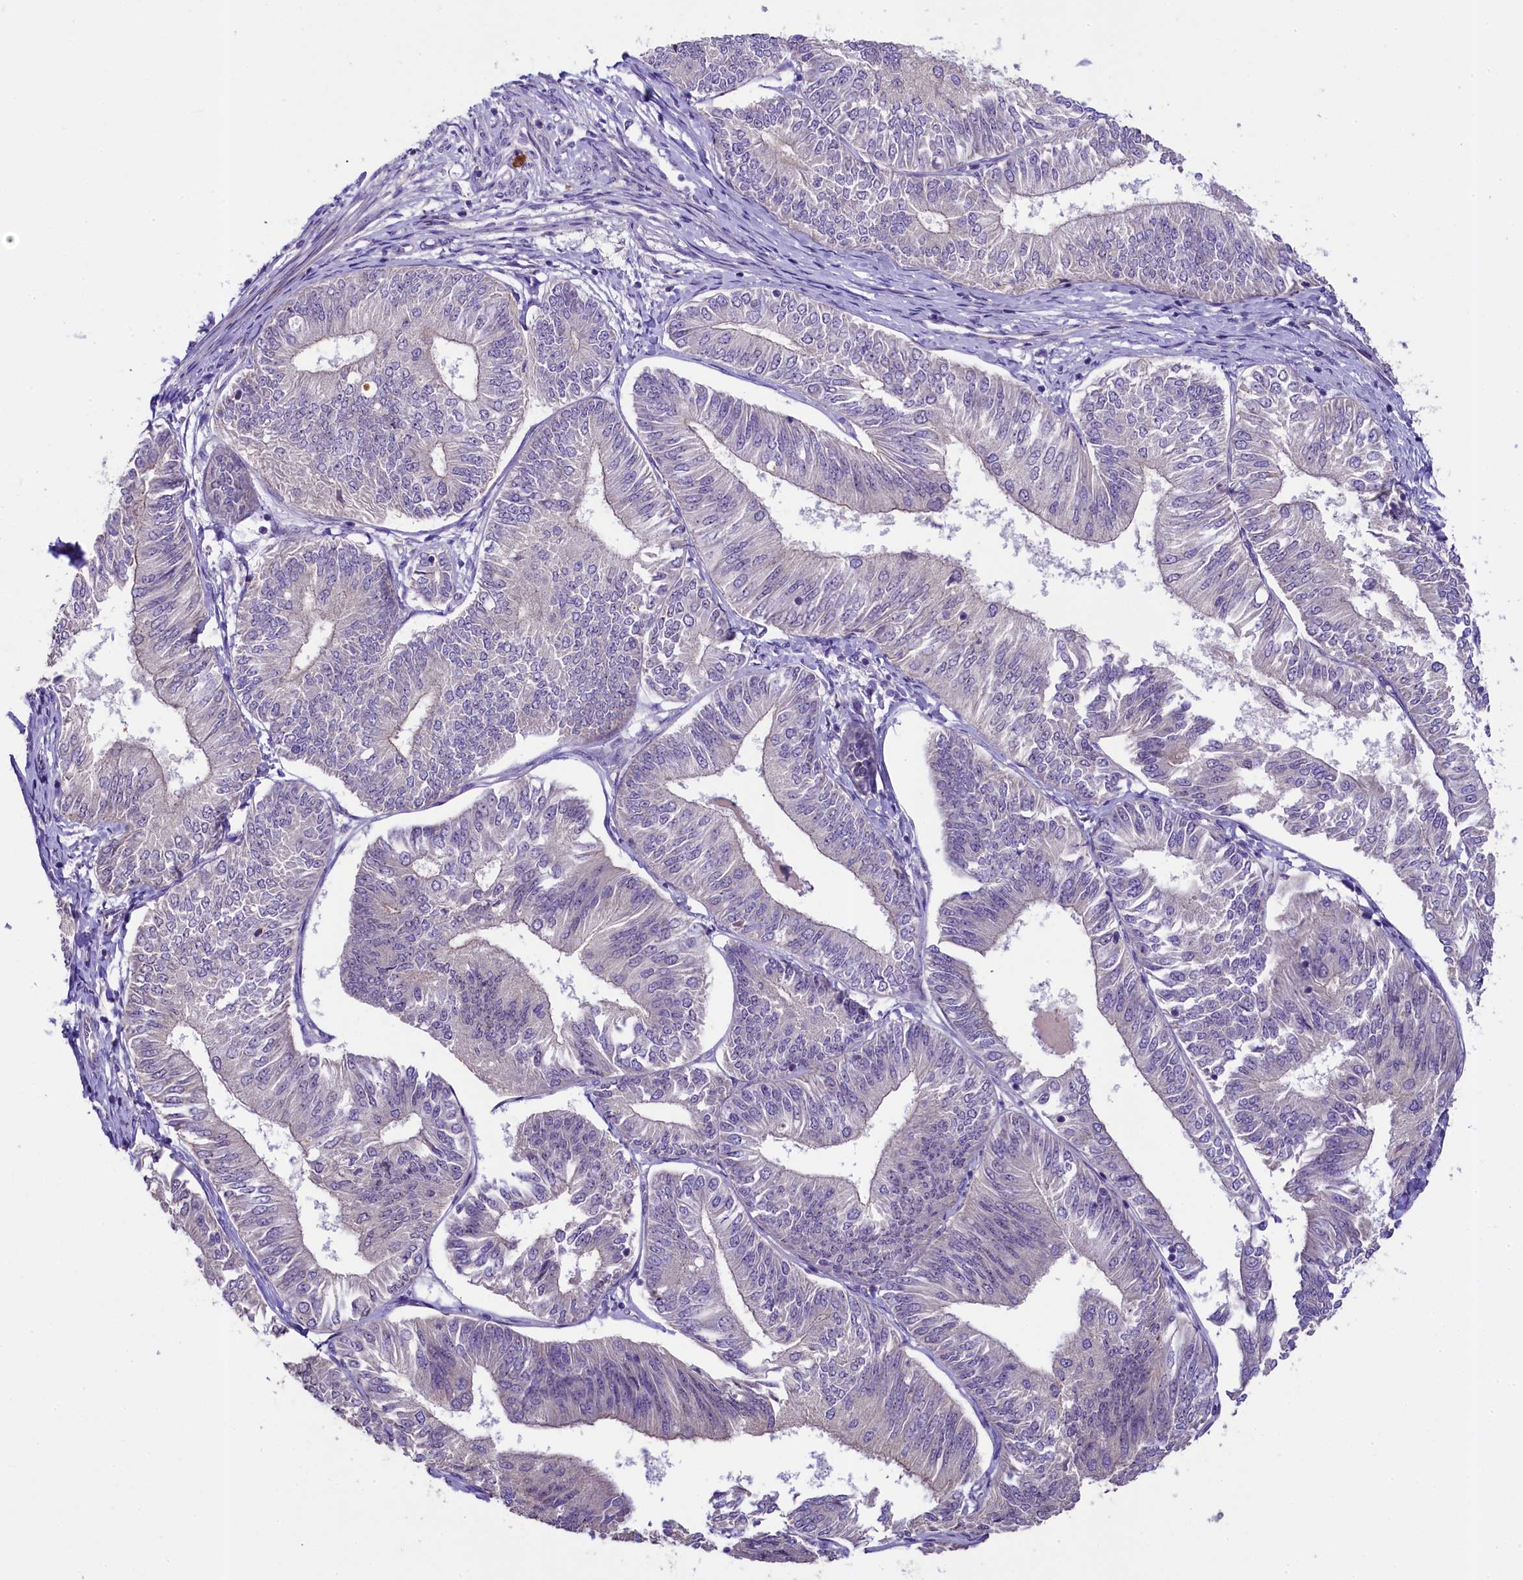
{"staining": {"intensity": "negative", "quantity": "none", "location": "none"}, "tissue": "endometrial cancer", "cell_type": "Tumor cells", "image_type": "cancer", "snomed": [{"axis": "morphology", "description": "Adenocarcinoma, NOS"}, {"axis": "topography", "description": "Endometrium"}], "caption": "Endometrial cancer (adenocarcinoma) was stained to show a protein in brown. There is no significant expression in tumor cells. (IHC, brightfield microscopy, high magnification).", "gene": "UBXN6", "patient": {"sex": "female", "age": 58}}